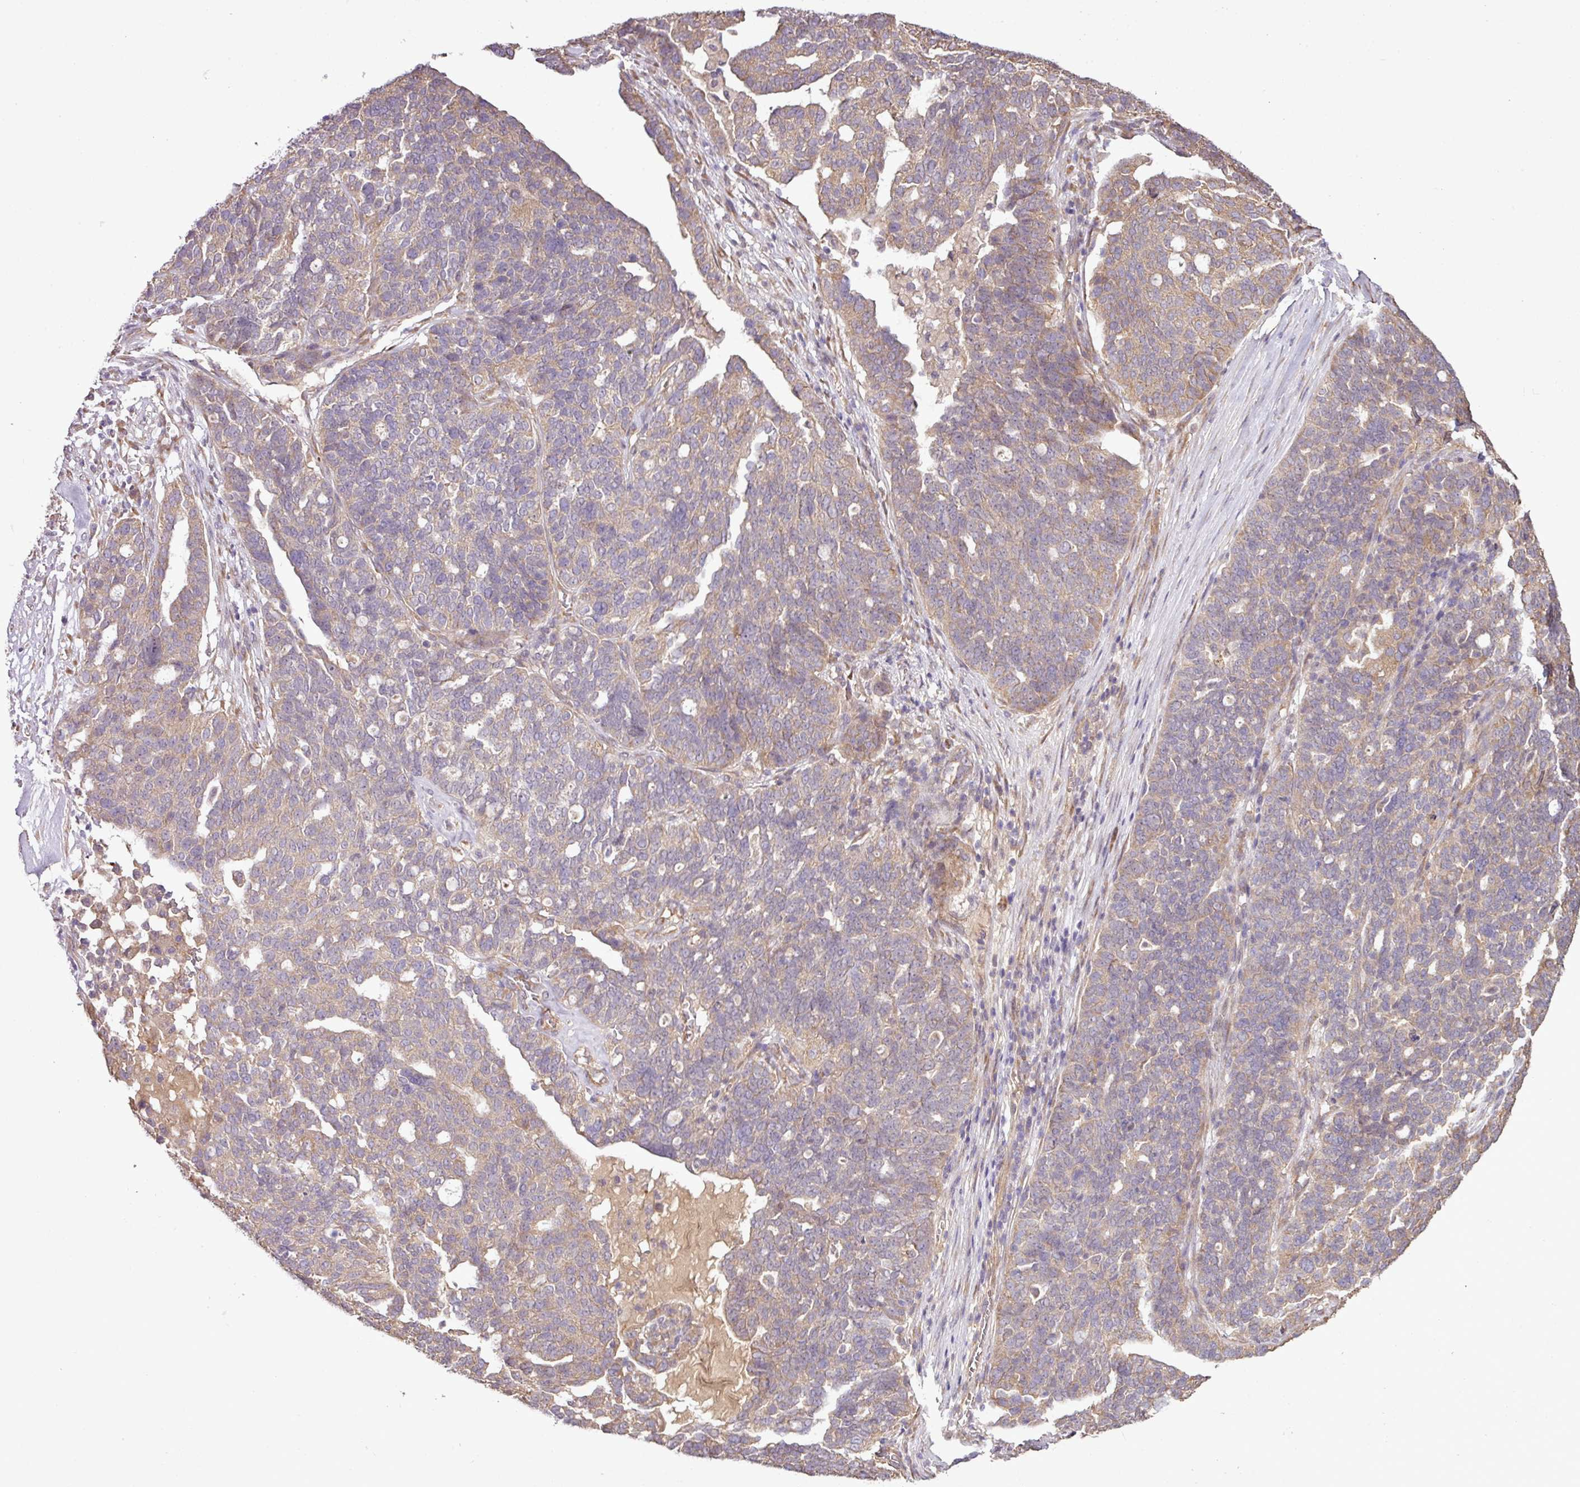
{"staining": {"intensity": "weak", "quantity": "25%-75%", "location": "cytoplasmic/membranous"}, "tissue": "ovarian cancer", "cell_type": "Tumor cells", "image_type": "cancer", "snomed": [{"axis": "morphology", "description": "Cystadenocarcinoma, serous, NOS"}, {"axis": "topography", "description": "Ovary"}], "caption": "Immunohistochemistry (DAB (3,3'-diaminobenzidine)) staining of human serous cystadenocarcinoma (ovarian) demonstrates weak cytoplasmic/membranous protein expression in about 25%-75% of tumor cells.", "gene": "DNAAF4", "patient": {"sex": "female", "age": 59}}